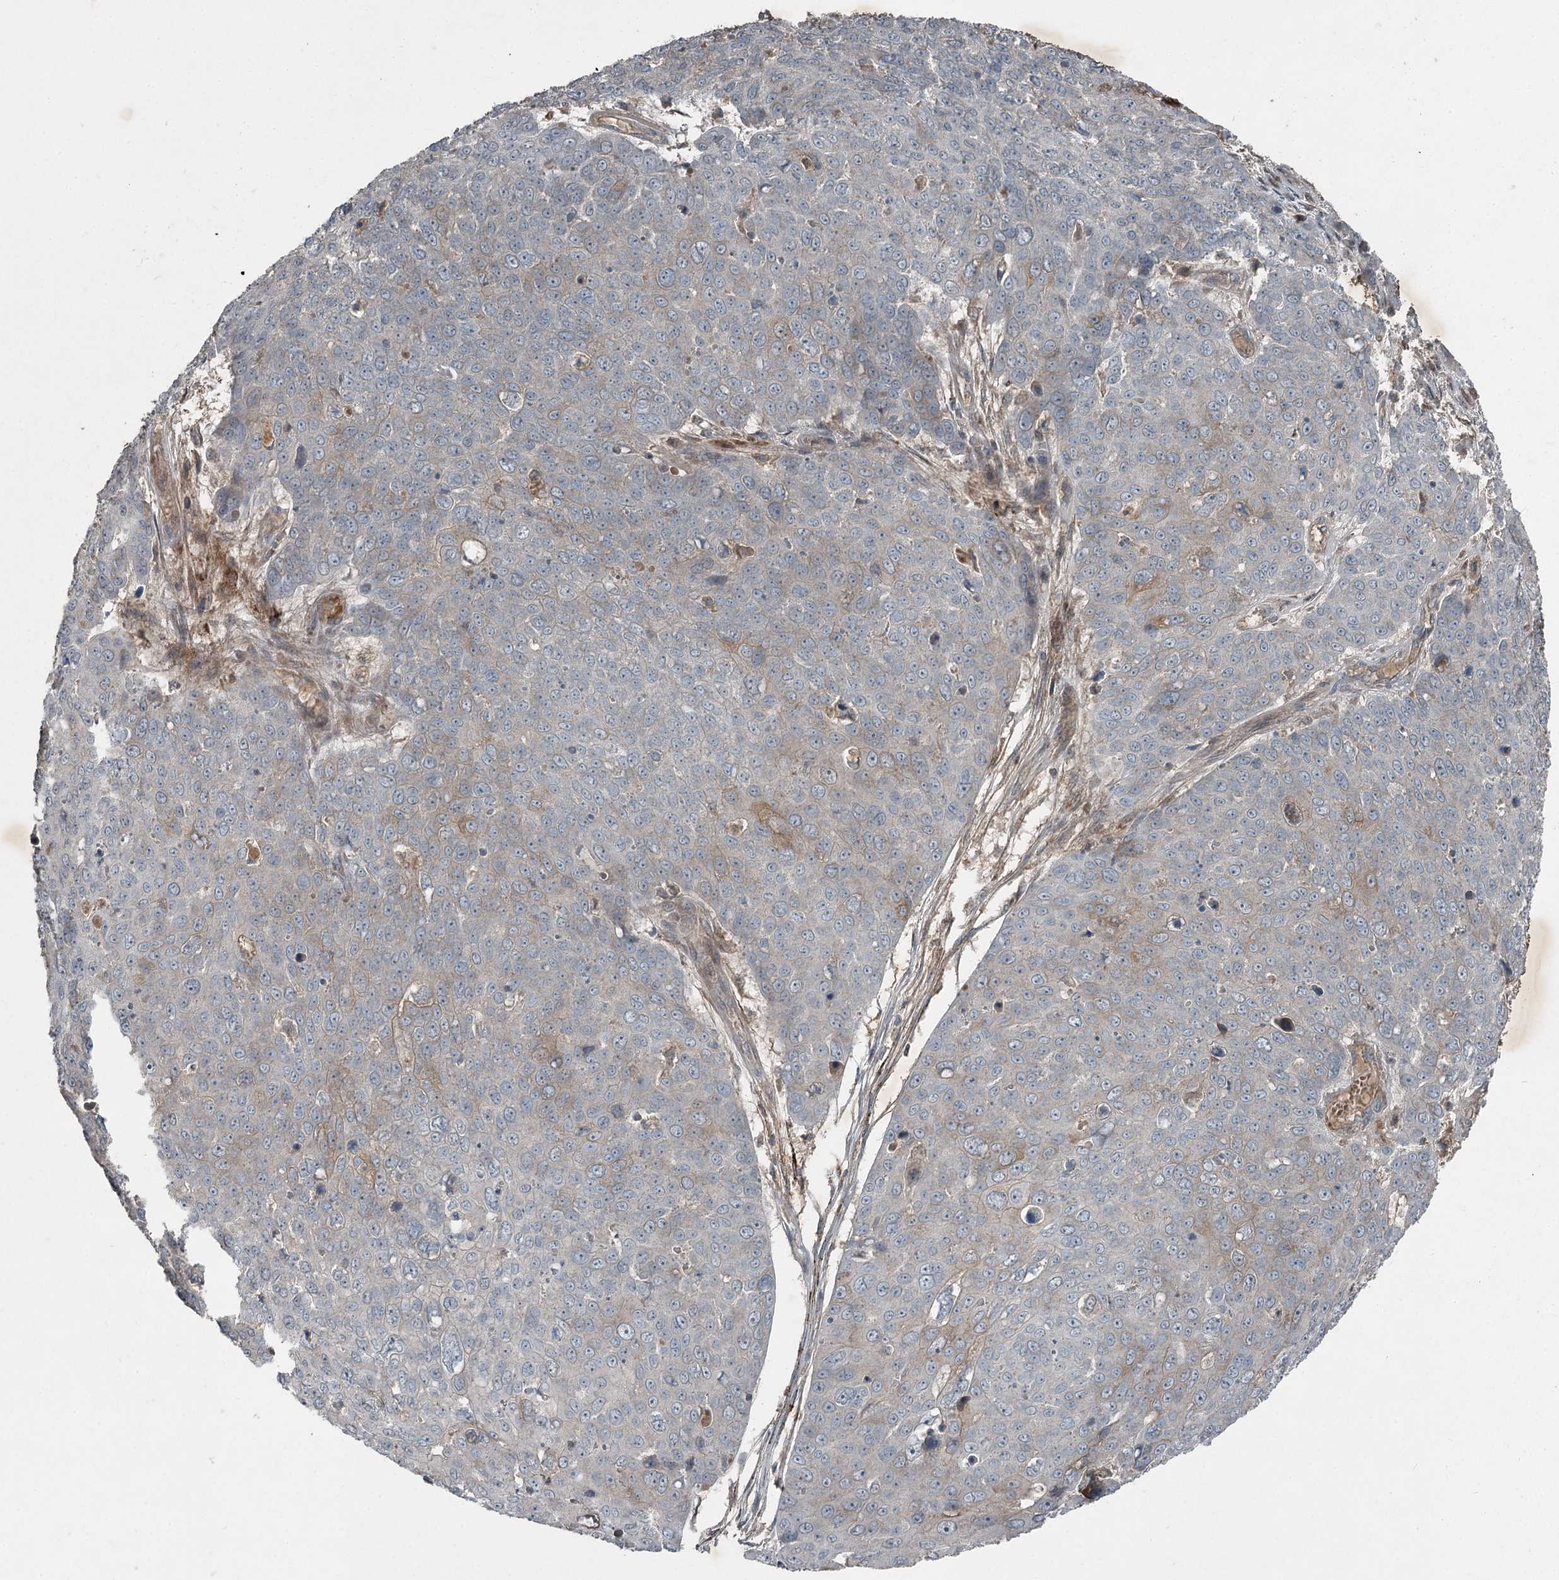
{"staining": {"intensity": "weak", "quantity": "<25%", "location": "cytoplasmic/membranous"}, "tissue": "skin cancer", "cell_type": "Tumor cells", "image_type": "cancer", "snomed": [{"axis": "morphology", "description": "Squamous cell carcinoma, NOS"}, {"axis": "topography", "description": "Skin"}], "caption": "This micrograph is of skin cancer (squamous cell carcinoma) stained with immunohistochemistry to label a protein in brown with the nuclei are counter-stained blue. There is no expression in tumor cells.", "gene": "SLC39A8", "patient": {"sex": "male", "age": 71}}